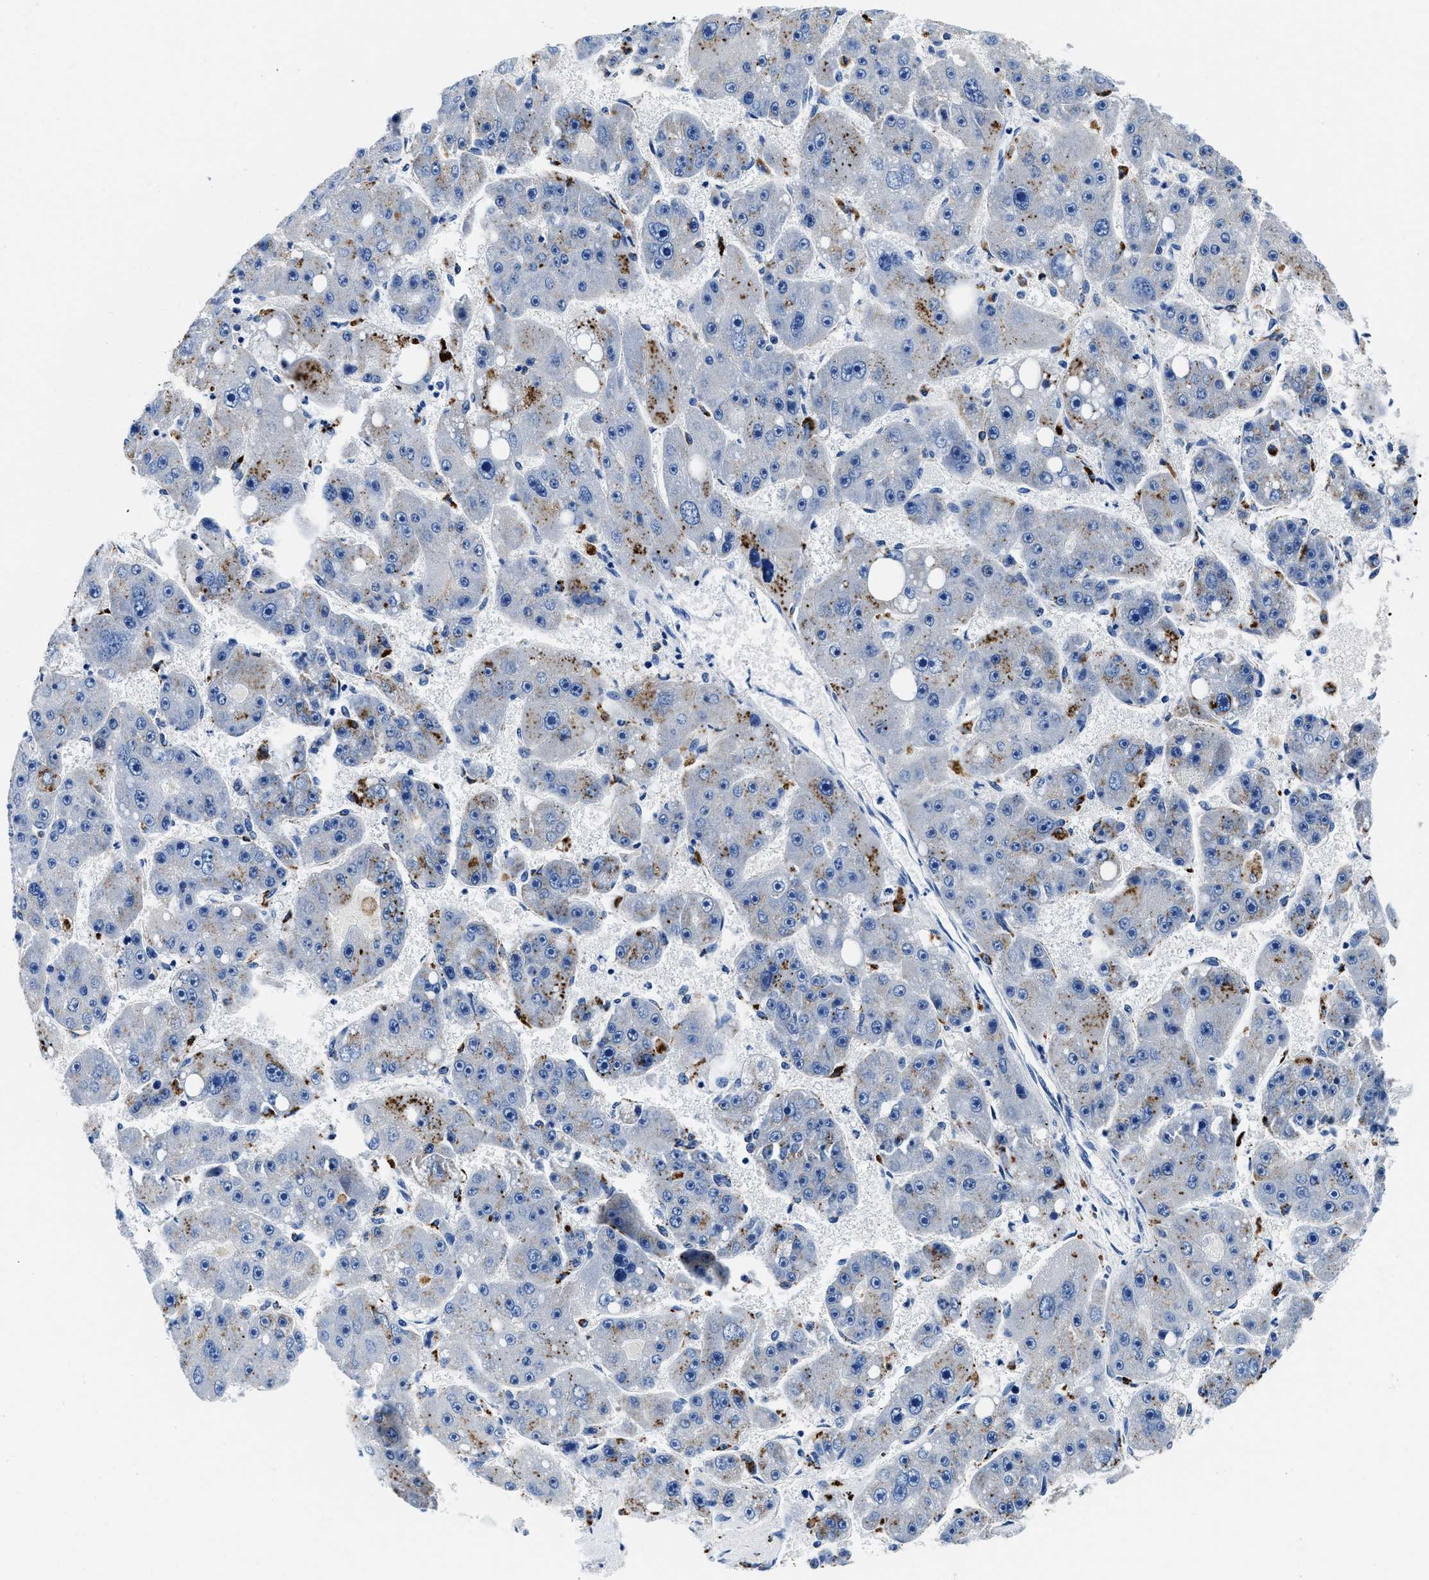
{"staining": {"intensity": "moderate", "quantity": "<25%", "location": "cytoplasmic/membranous"}, "tissue": "liver cancer", "cell_type": "Tumor cells", "image_type": "cancer", "snomed": [{"axis": "morphology", "description": "Carcinoma, Hepatocellular, NOS"}, {"axis": "topography", "description": "Liver"}], "caption": "Tumor cells demonstrate low levels of moderate cytoplasmic/membranous staining in about <25% of cells in liver cancer (hepatocellular carcinoma). Ihc stains the protein in brown and the nuclei are stained blue.", "gene": "OR14K1", "patient": {"sex": "female", "age": 61}}